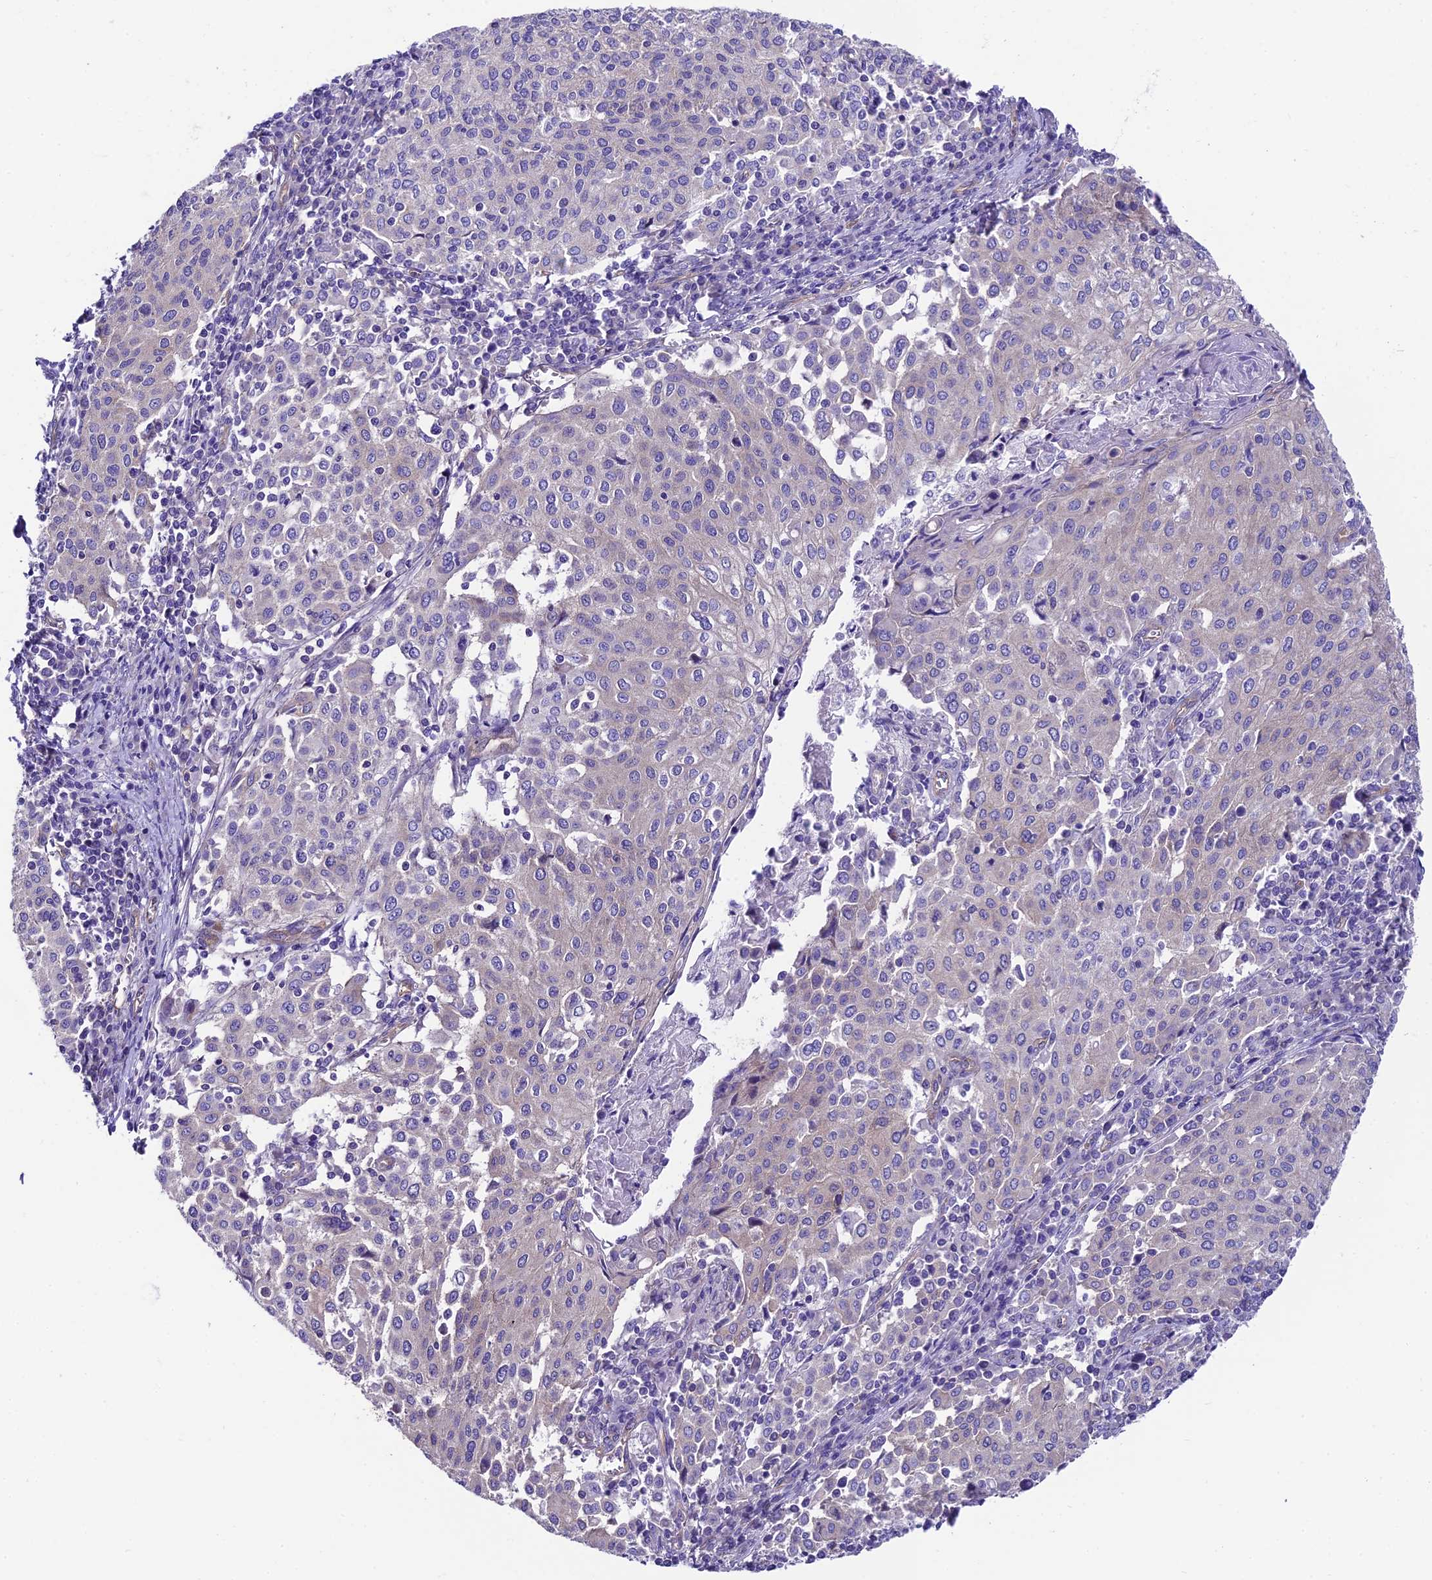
{"staining": {"intensity": "negative", "quantity": "none", "location": "none"}, "tissue": "cervical cancer", "cell_type": "Tumor cells", "image_type": "cancer", "snomed": [{"axis": "morphology", "description": "Squamous cell carcinoma, NOS"}, {"axis": "topography", "description": "Cervix"}], "caption": "IHC of human squamous cell carcinoma (cervical) displays no staining in tumor cells. Brightfield microscopy of IHC stained with DAB (brown) and hematoxylin (blue), captured at high magnification.", "gene": "PPFIA3", "patient": {"sex": "female", "age": 46}}